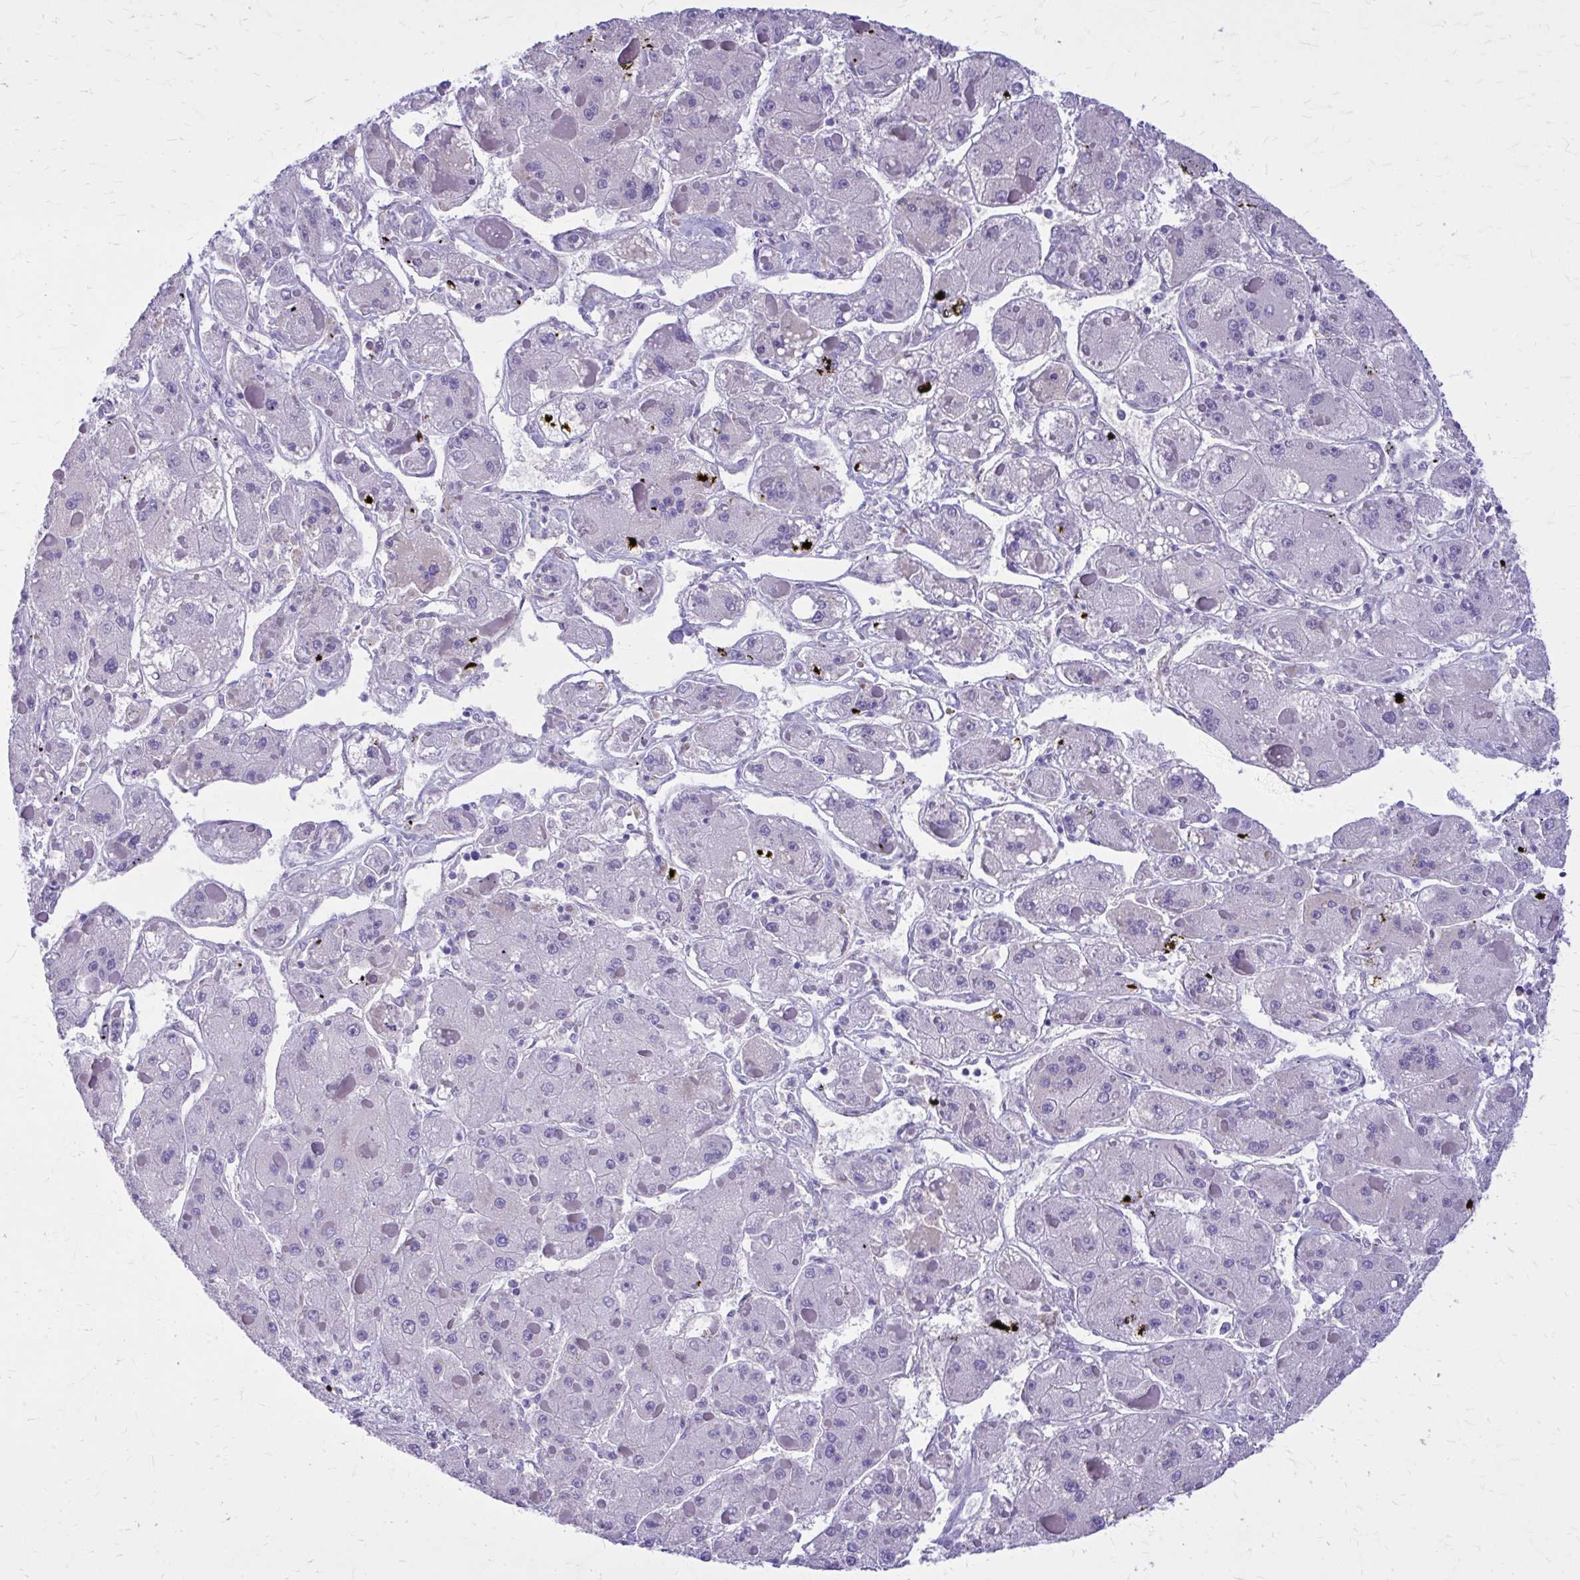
{"staining": {"intensity": "negative", "quantity": "none", "location": "none"}, "tissue": "liver cancer", "cell_type": "Tumor cells", "image_type": "cancer", "snomed": [{"axis": "morphology", "description": "Carcinoma, Hepatocellular, NOS"}, {"axis": "topography", "description": "Liver"}], "caption": "IHC of human liver hepatocellular carcinoma shows no positivity in tumor cells. Brightfield microscopy of immunohistochemistry stained with DAB (brown) and hematoxylin (blue), captured at high magnification.", "gene": "EPB41L1", "patient": {"sex": "female", "age": 73}}